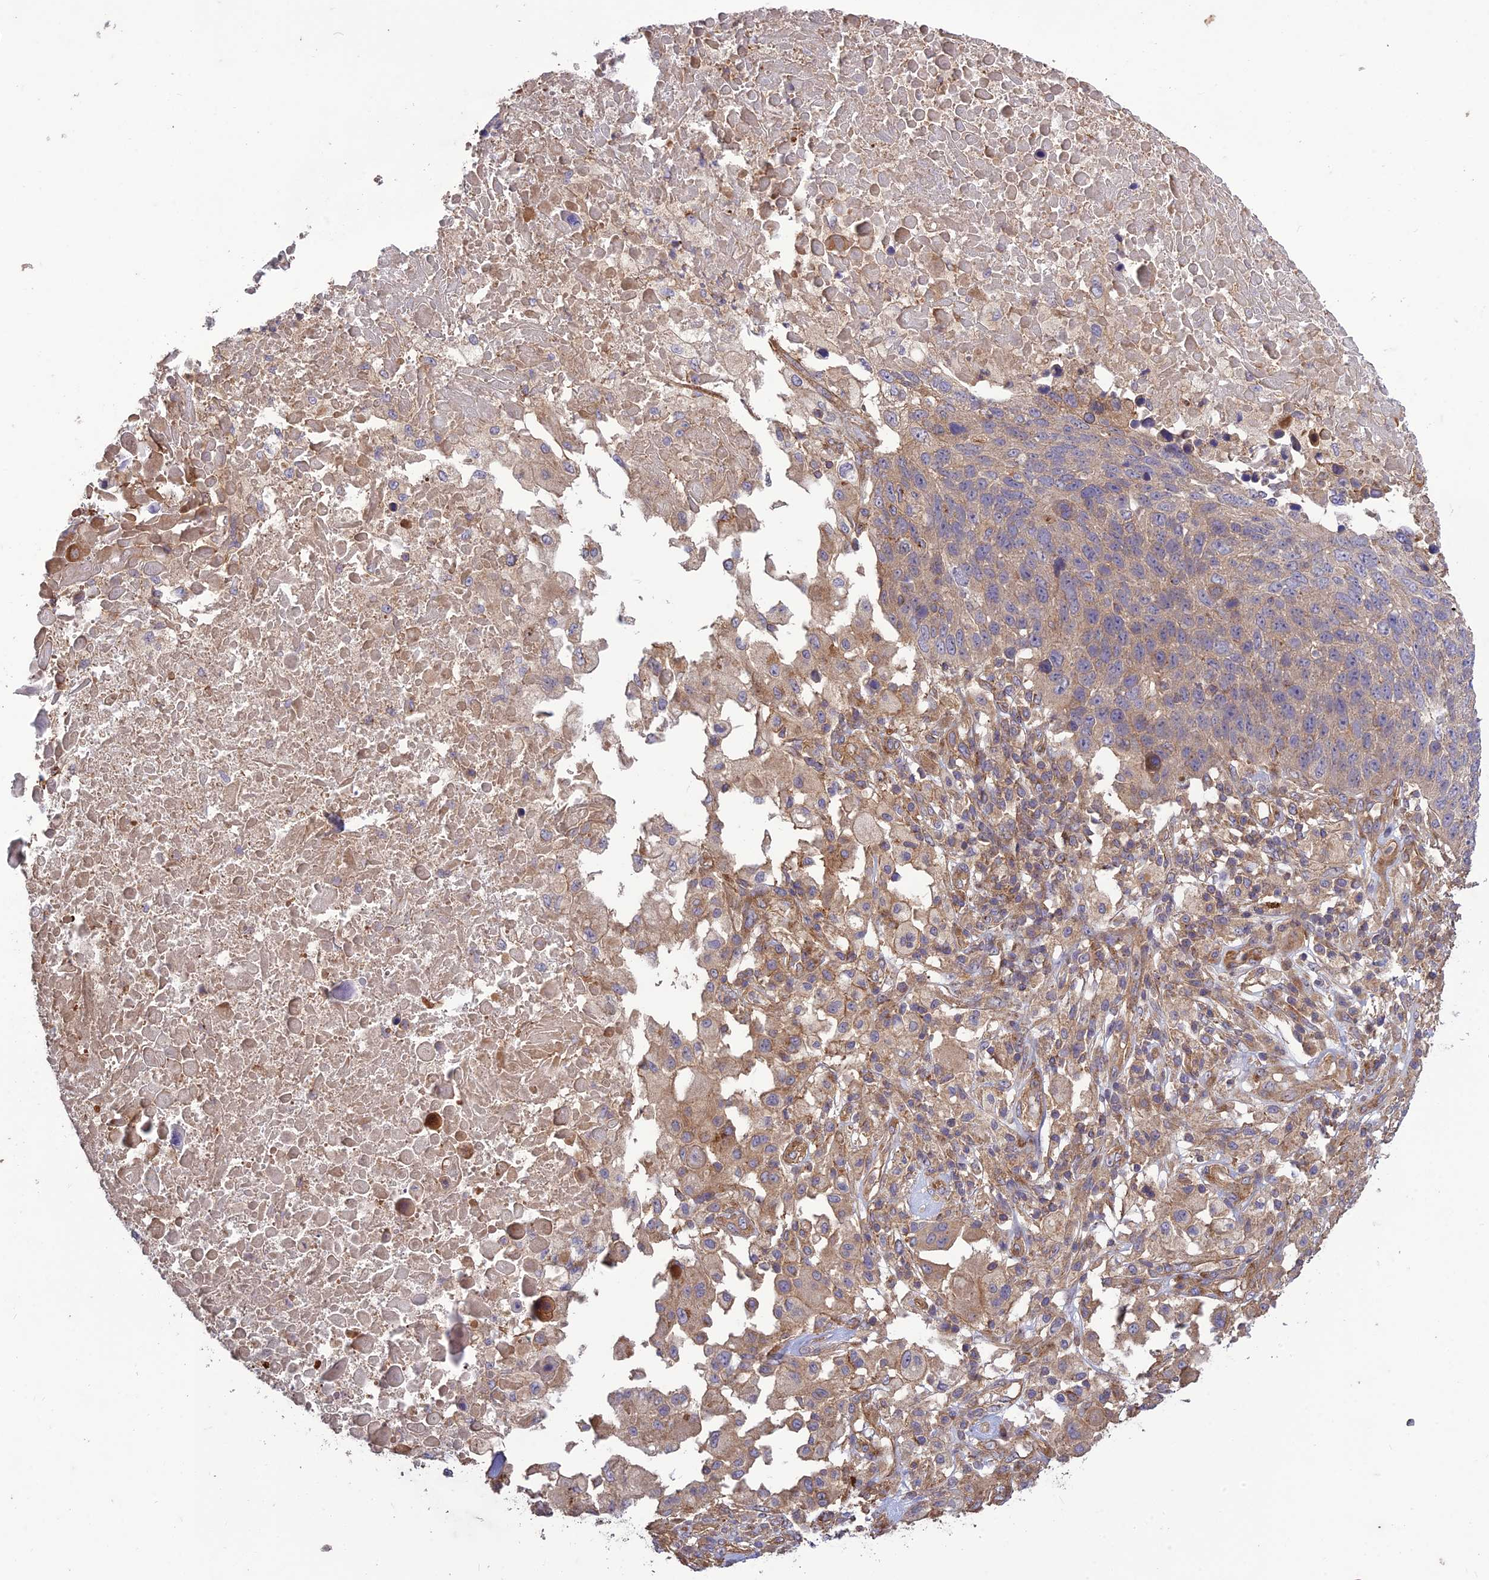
{"staining": {"intensity": "weak", "quantity": "<25%", "location": "cytoplasmic/membranous"}, "tissue": "lung cancer", "cell_type": "Tumor cells", "image_type": "cancer", "snomed": [{"axis": "morphology", "description": "Normal tissue, NOS"}, {"axis": "morphology", "description": "Squamous cell carcinoma, NOS"}, {"axis": "topography", "description": "Lymph node"}, {"axis": "topography", "description": "Lung"}], "caption": "High magnification brightfield microscopy of lung squamous cell carcinoma stained with DAB (brown) and counterstained with hematoxylin (blue): tumor cells show no significant expression.", "gene": "TMEM131L", "patient": {"sex": "male", "age": 66}}